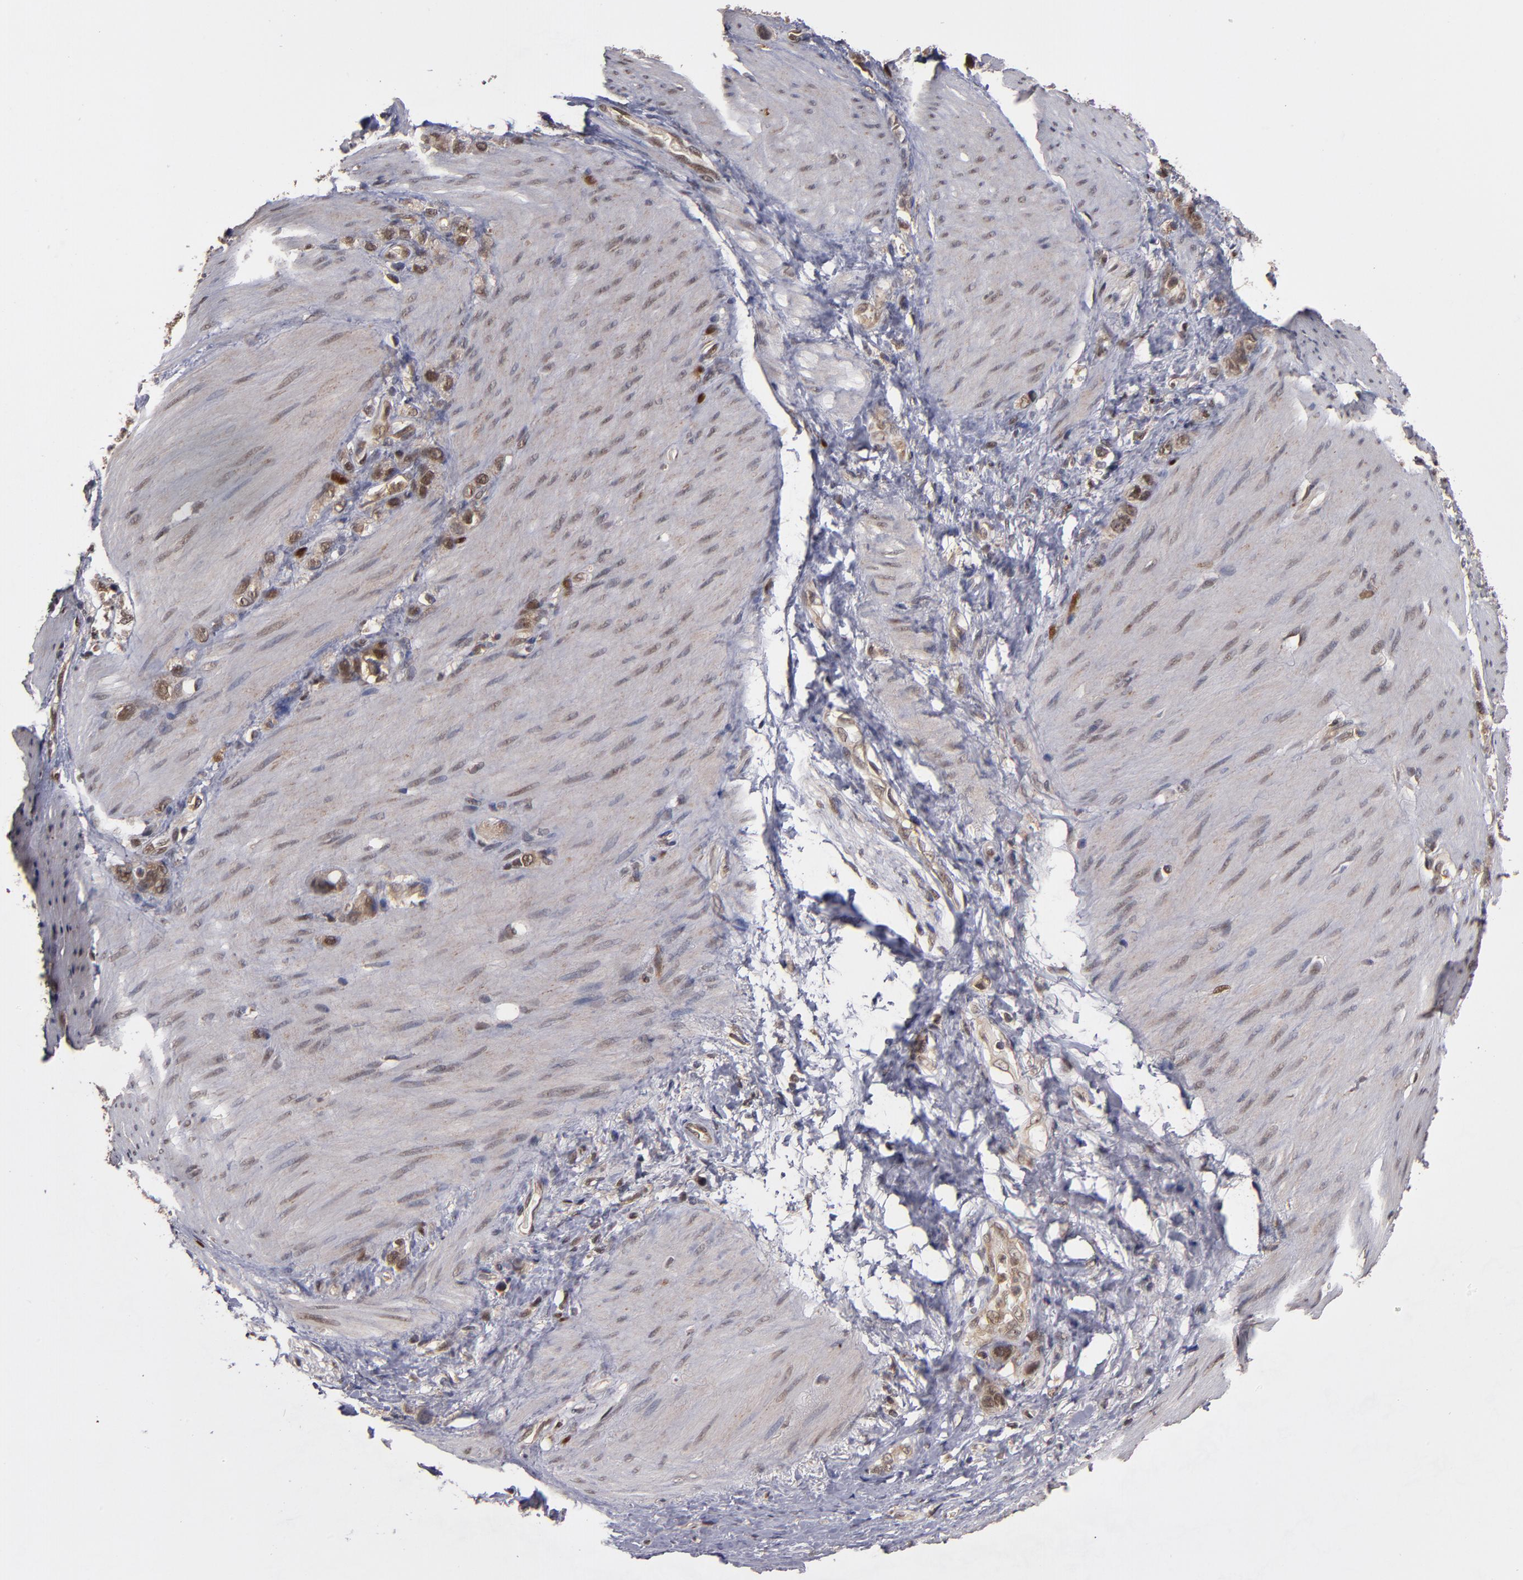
{"staining": {"intensity": "moderate", "quantity": ">75%", "location": "cytoplasmic/membranous,nuclear"}, "tissue": "stomach cancer", "cell_type": "Tumor cells", "image_type": "cancer", "snomed": [{"axis": "morphology", "description": "Normal tissue, NOS"}, {"axis": "morphology", "description": "Adenocarcinoma, NOS"}, {"axis": "morphology", "description": "Adenocarcinoma, High grade"}, {"axis": "topography", "description": "Stomach, upper"}, {"axis": "topography", "description": "Stomach"}], "caption": "An IHC image of neoplastic tissue is shown. Protein staining in brown highlights moderate cytoplasmic/membranous and nuclear positivity in stomach cancer within tumor cells.", "gene": "CUL5", "patient": {"sex": "female", "age": 65}}